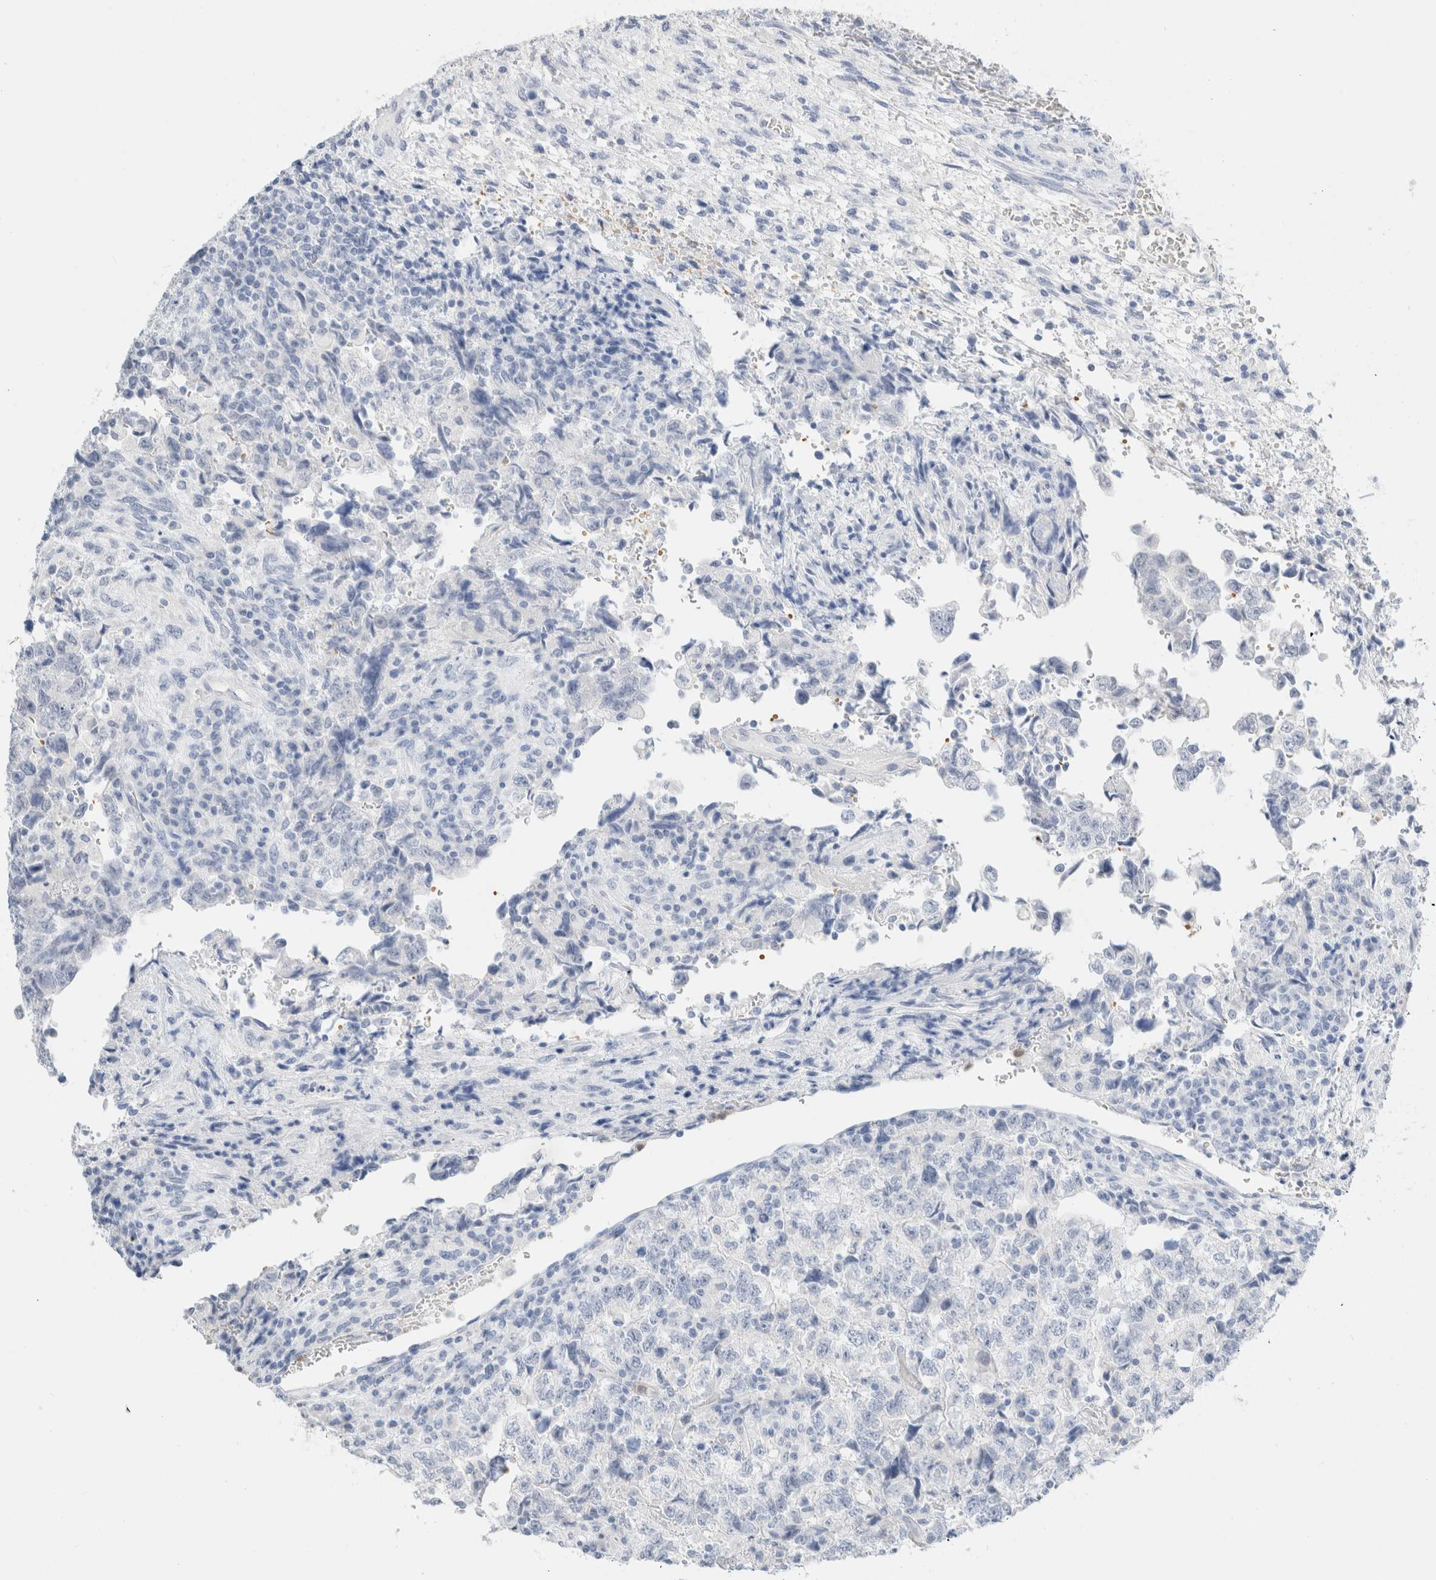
{"staining": {"intensity": "negative", "quantity": "none", "location": "none"}, "tissue": "testis cancer", "cell_type": "Tumor cells", "image_type": "cancer", "snomed": [{"axis": "morphology", "description": "Normal tissue, NOS"}, {"axis": "morphology", "description": "Carcinoma, Embryonal, NOS"}, {"axis": "topography", "description": "Testis"}], "caption": "There is no significant expression in tumor cells of testis embryonal carcinoma.", "gene": "ARG1", "patient": {"sex": "male", "age": 36}}